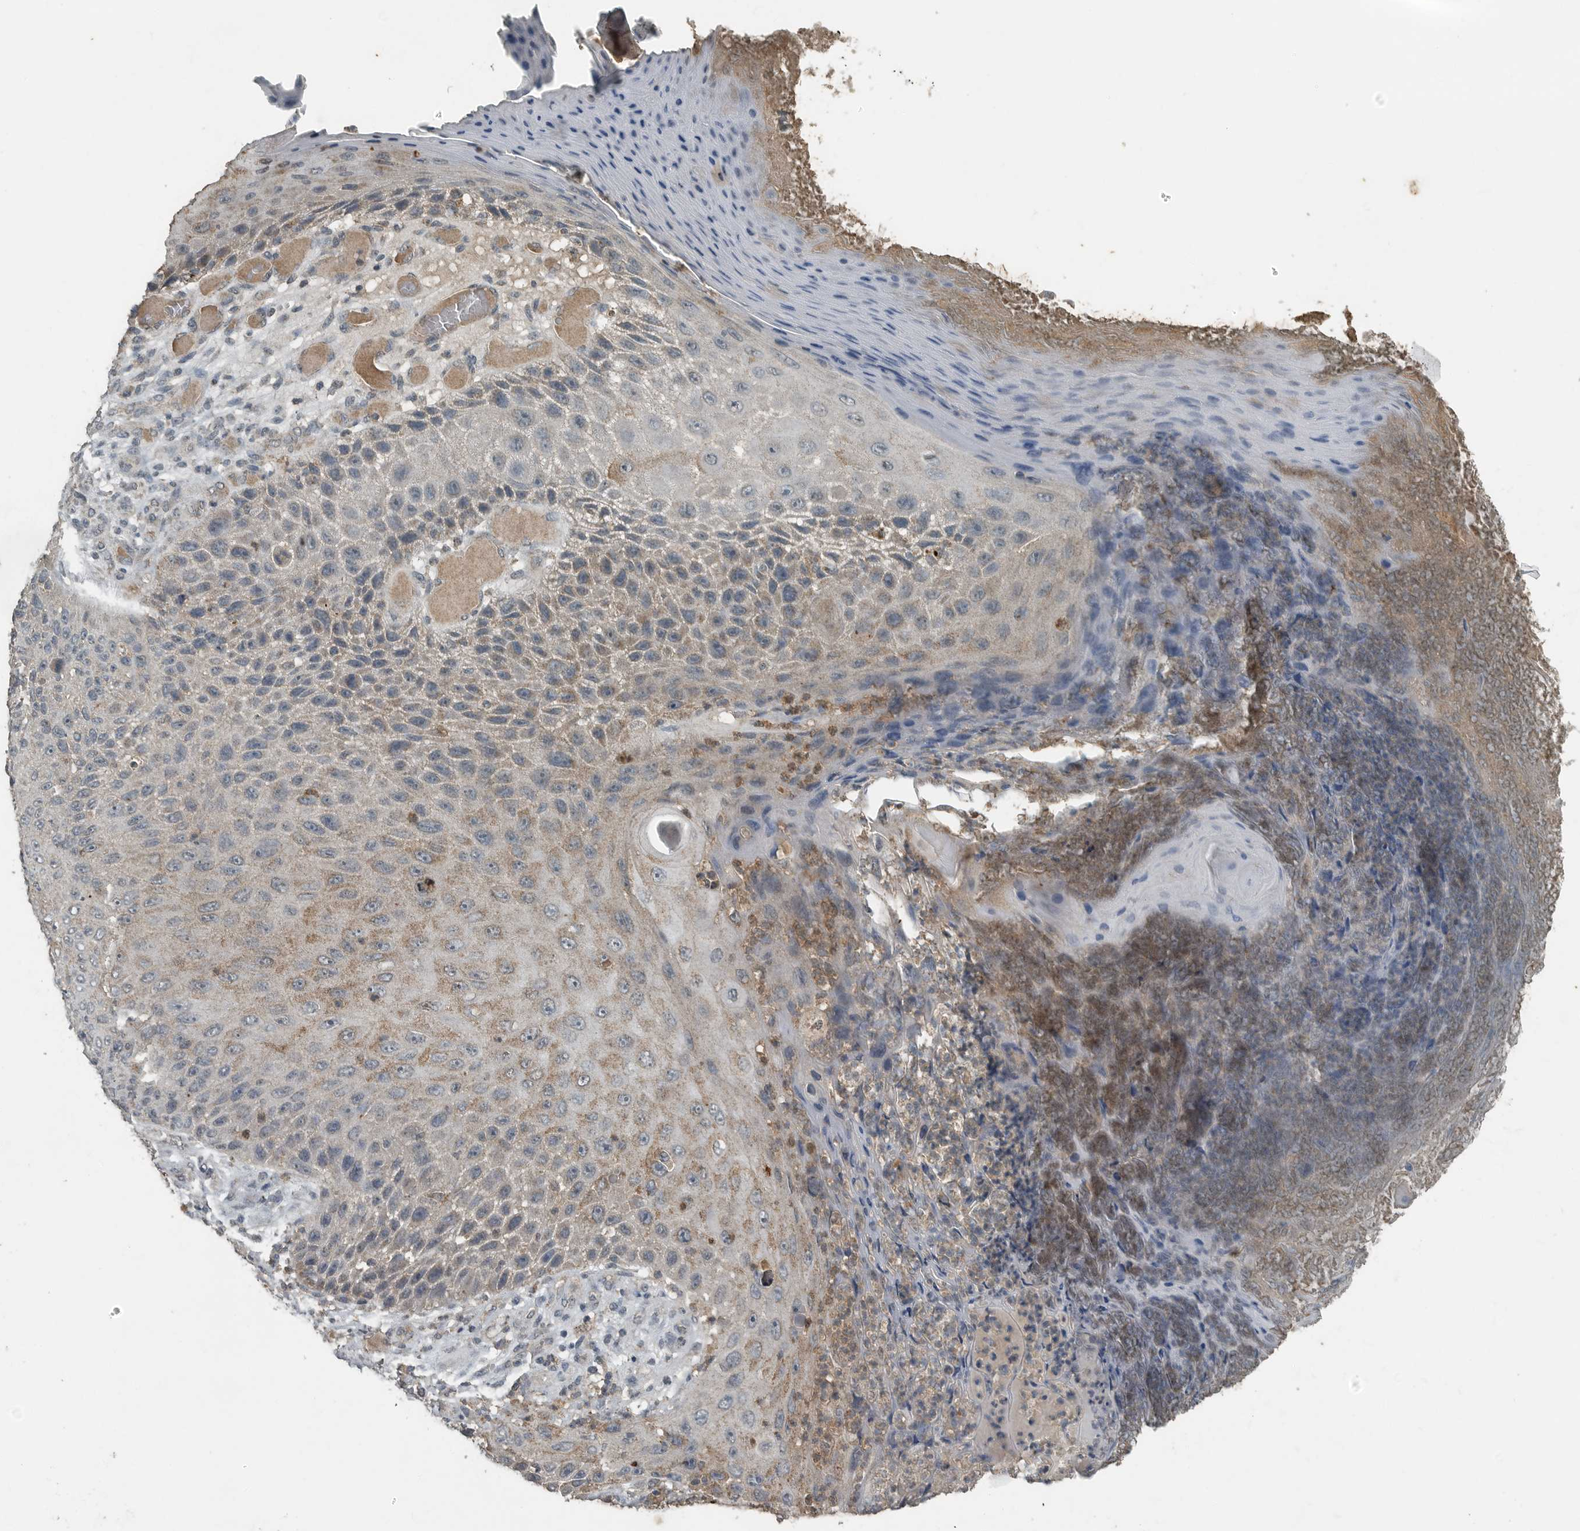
{"staining": {"intensity": "weak", "quantity": "25%-75%", "location": "cytoplasmic/membranous"}, "tissue": "skin cancer", "cell_type": "Tumor cells", "image_type": "cancer", "snomed": [{"axis": "morphology", "description": "Squamous cell carcinoma, NOS"}, {"axis": "topography", "description": "Skin"}], "caption": "This is a photomicrograph of immunohistochemistry staining of skin squamous cell carcinoma, which shows weak expression in the cytoplasmic/membranous of tumor cells.", "gene": "IL6ST", "patient": {"sex": "female", "age": 88}}